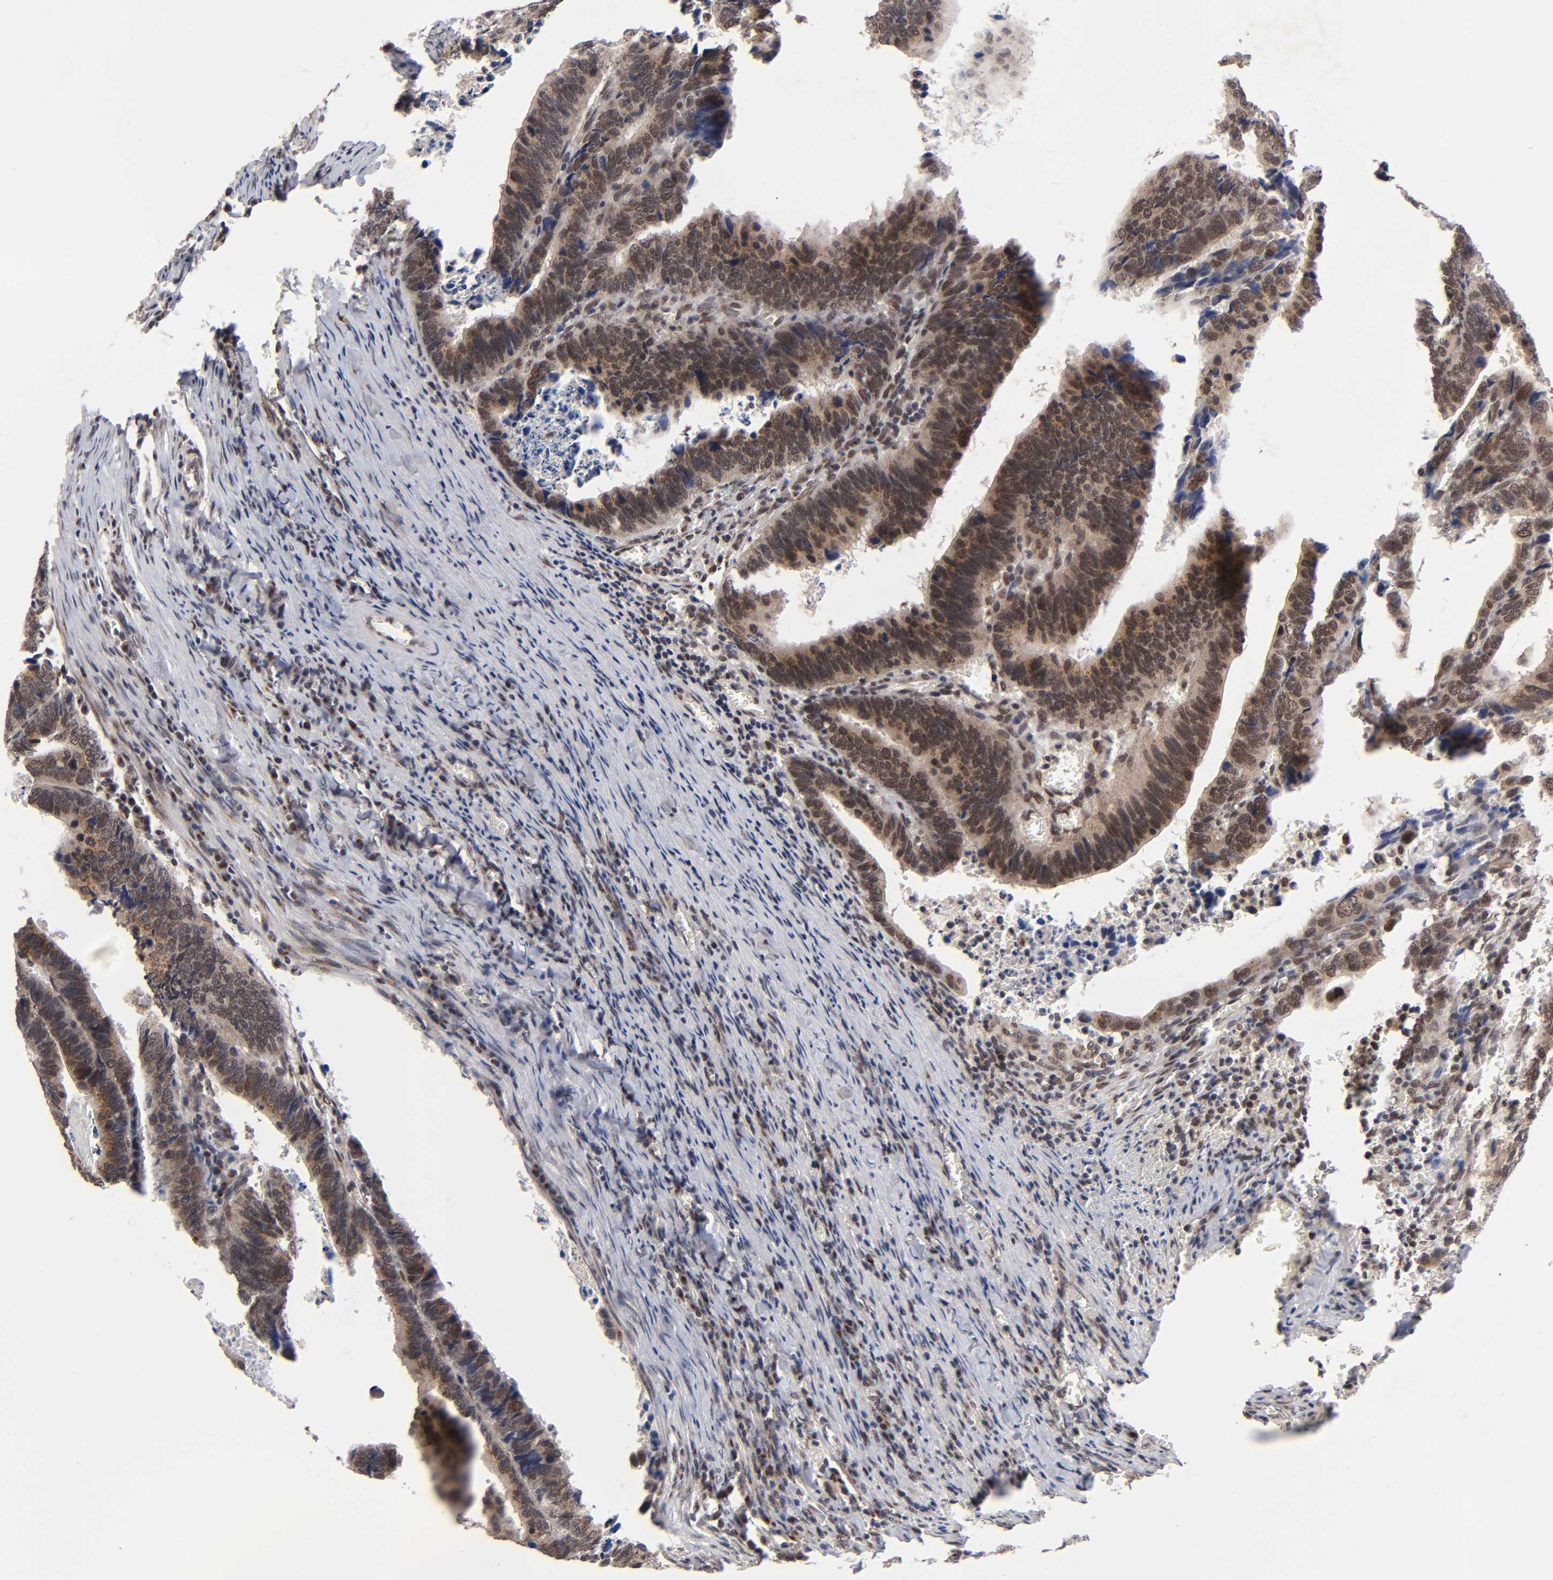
{"staining": {"intensity": "strong", "quantity": ">75%", "location": "cytoplasmic/membranous,nuclear"}, "tissue": "colorectal cancer", "cell_type": "Tumor cells", "image_type": "cancer", "snomed": [{"axis": "morphology", "description": "Adenocarcinoma, NOS"}, {"axis": "topography", "description": "Colon"}], "caption": "The image exhibits staining of colorectal cancer (adenocarcinoma), revealing strong cytoplasmic/membranous and nuclear protein expression (brown color) within tumor cells.", "gene": "EP300", "patient": {"sex": "male", "age": 72}}